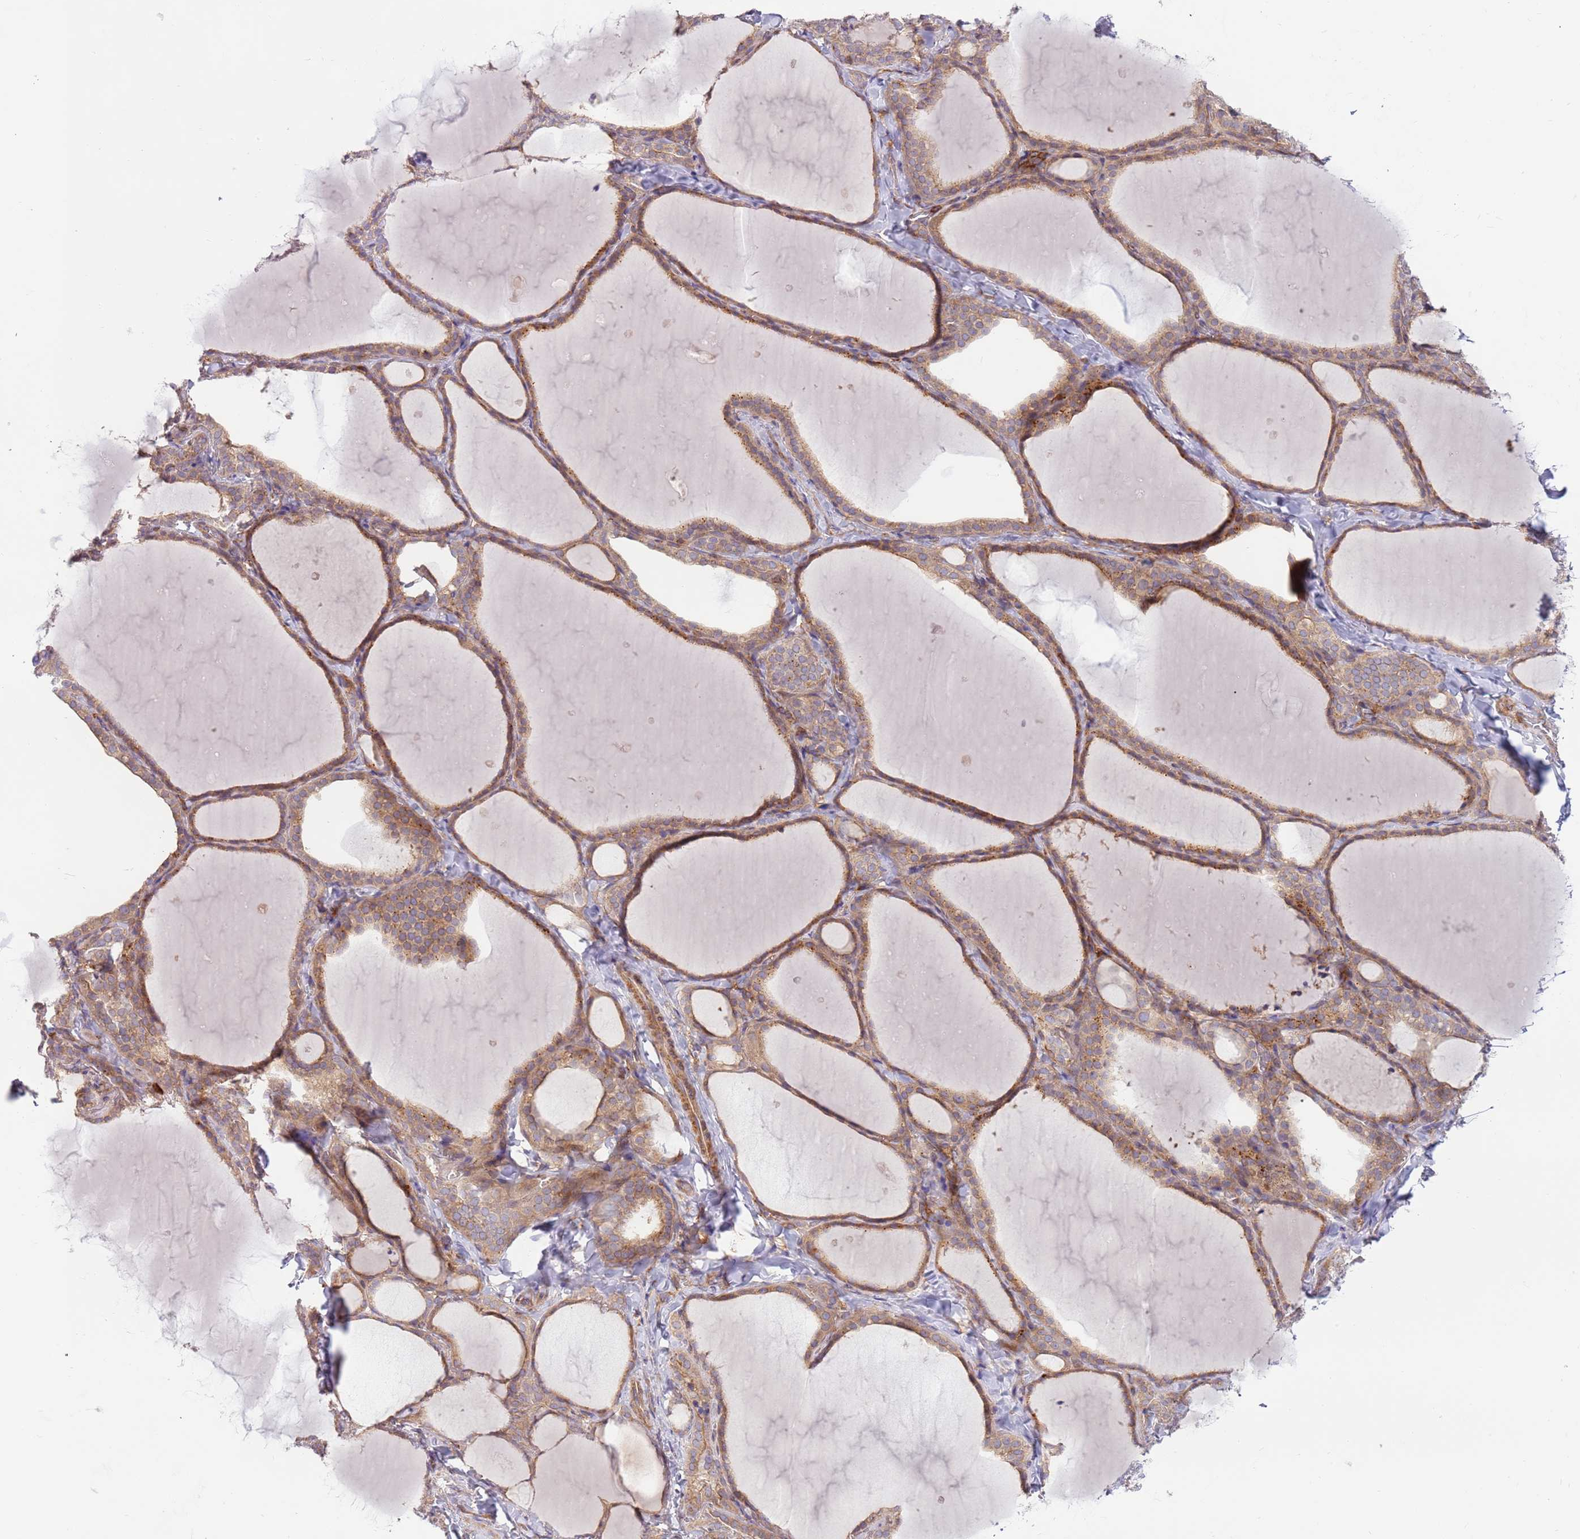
{"staining": {"intensity": "moderate", "quantity": ">75%", "location": "cytoplasmic/membranous"}, "tissue": "thyroid gland", "cell_type": "Glandular cells", "image_type": "normal", "snomed": [{"axis": "morphology", "description": "Normal tissue, NOS"}, {"axis": "topography", "description": "Thyroid gland"}], "caption": "Protein positivity by immunohistochemistry (IHC) displays moderate cytoplasmic/membranous expression in approximately >75% of glandular cells in unremarkable thyroid gland.", "gene": "DDX19B", "patient": {"sex": "female", "age": 22}}